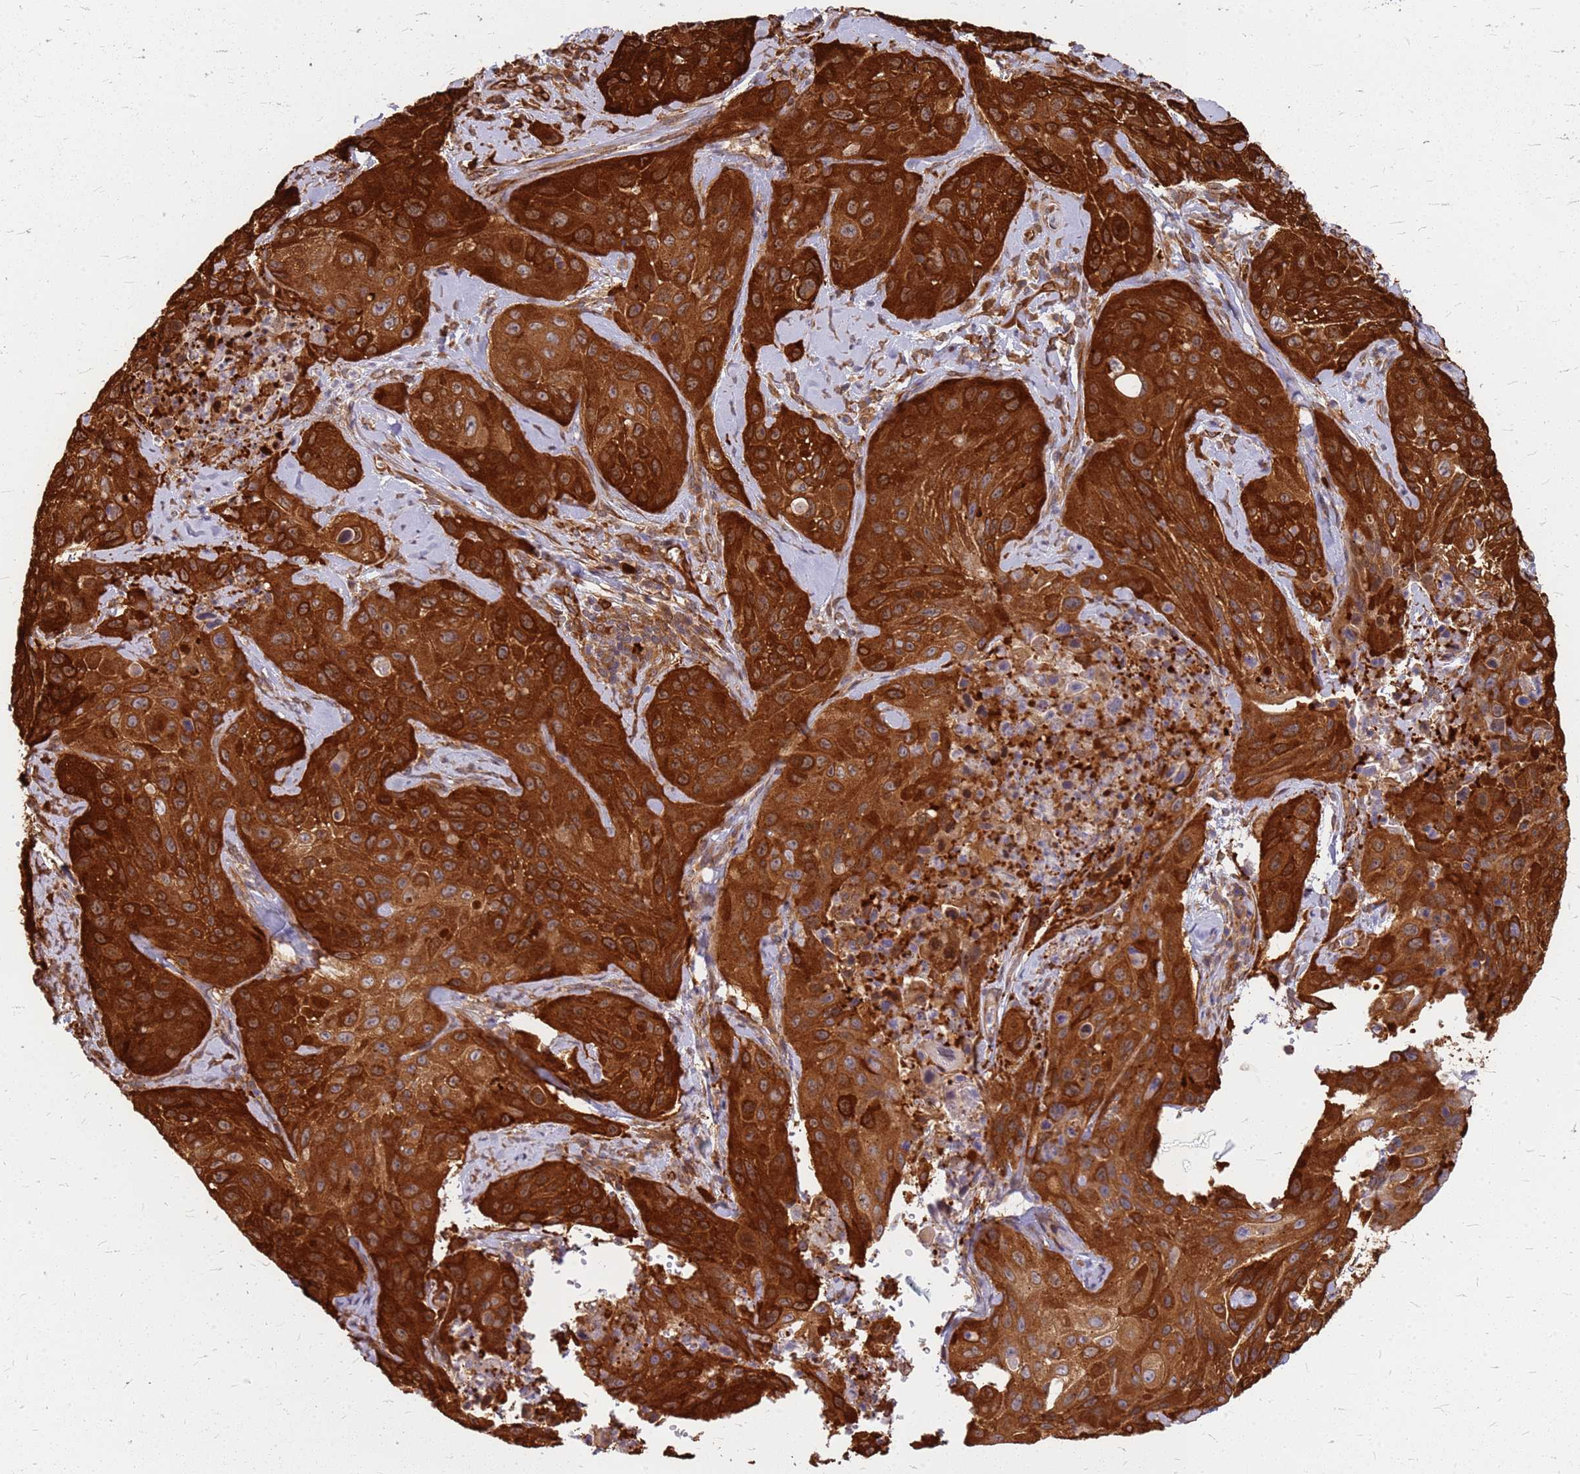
{"staining": {"intensity": "strong", "quantity": ">75%", "location": "cytoplasmic/membranous"}, "tissue": "cervical cancer", "cell_type": "Tumor cells", "image_type": "cancer", "snomed": [{"axis": "morphology", "description": "Squamous cell carcinoma, NOS"}, {"axis": "topography", "description": "Cervix"}], "caption": "Immunohistochemistry (IHC) staining of cervical cancer, which exhibits high levels of strong cytoplasmic/membranous staining in about >75% of tumor cells indicating strong cytoplasmic/membranous protein positivity. The staining was performed using DAB (3,3'-diaminobenzidine) (brown) for protein detection and nuclei were counterstained in hematoxylin (blue).", "gene": "HDX", "patient": {"sex": "female", "age": 42}}